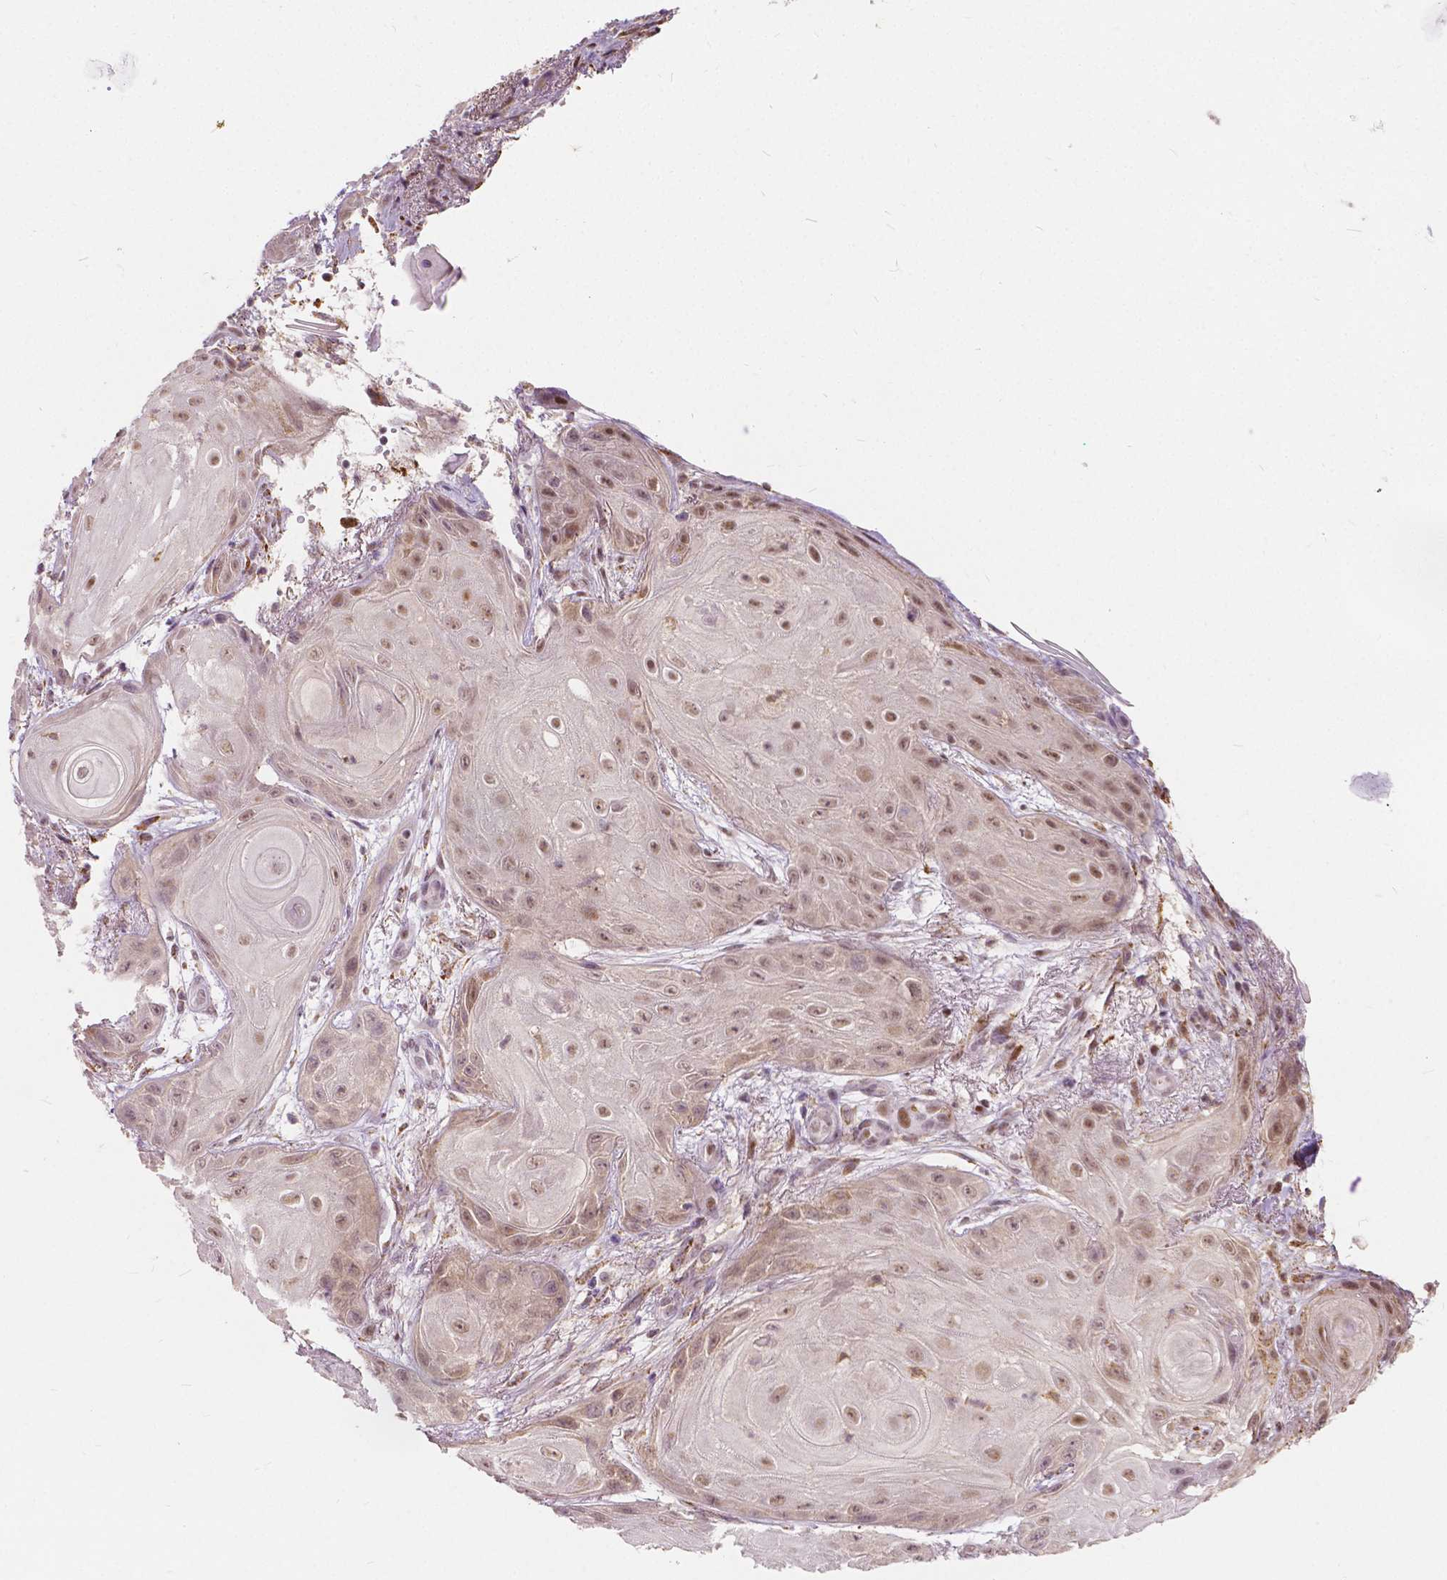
{"staining": {"intensity": "moderate", "quantity": ">75%", "location": "nuclear"}, "tissue": "skin cancer", "cell_type": "Tumor cells", "image_type": "cancer", "snomed": [{"axis": "morphology", "description": "Squamous cell carcinoma, NOS"}, {"axis": "topography", "description": "Skin"}], "caption": "Immunohistochemical staining of skin squamous cell carcinoma displays medium levels of moderate nuclear protein expression in approximately >75% of tumor cells.", "gene": "DLX6", "patient": {"sex": "male", "age": 62}}